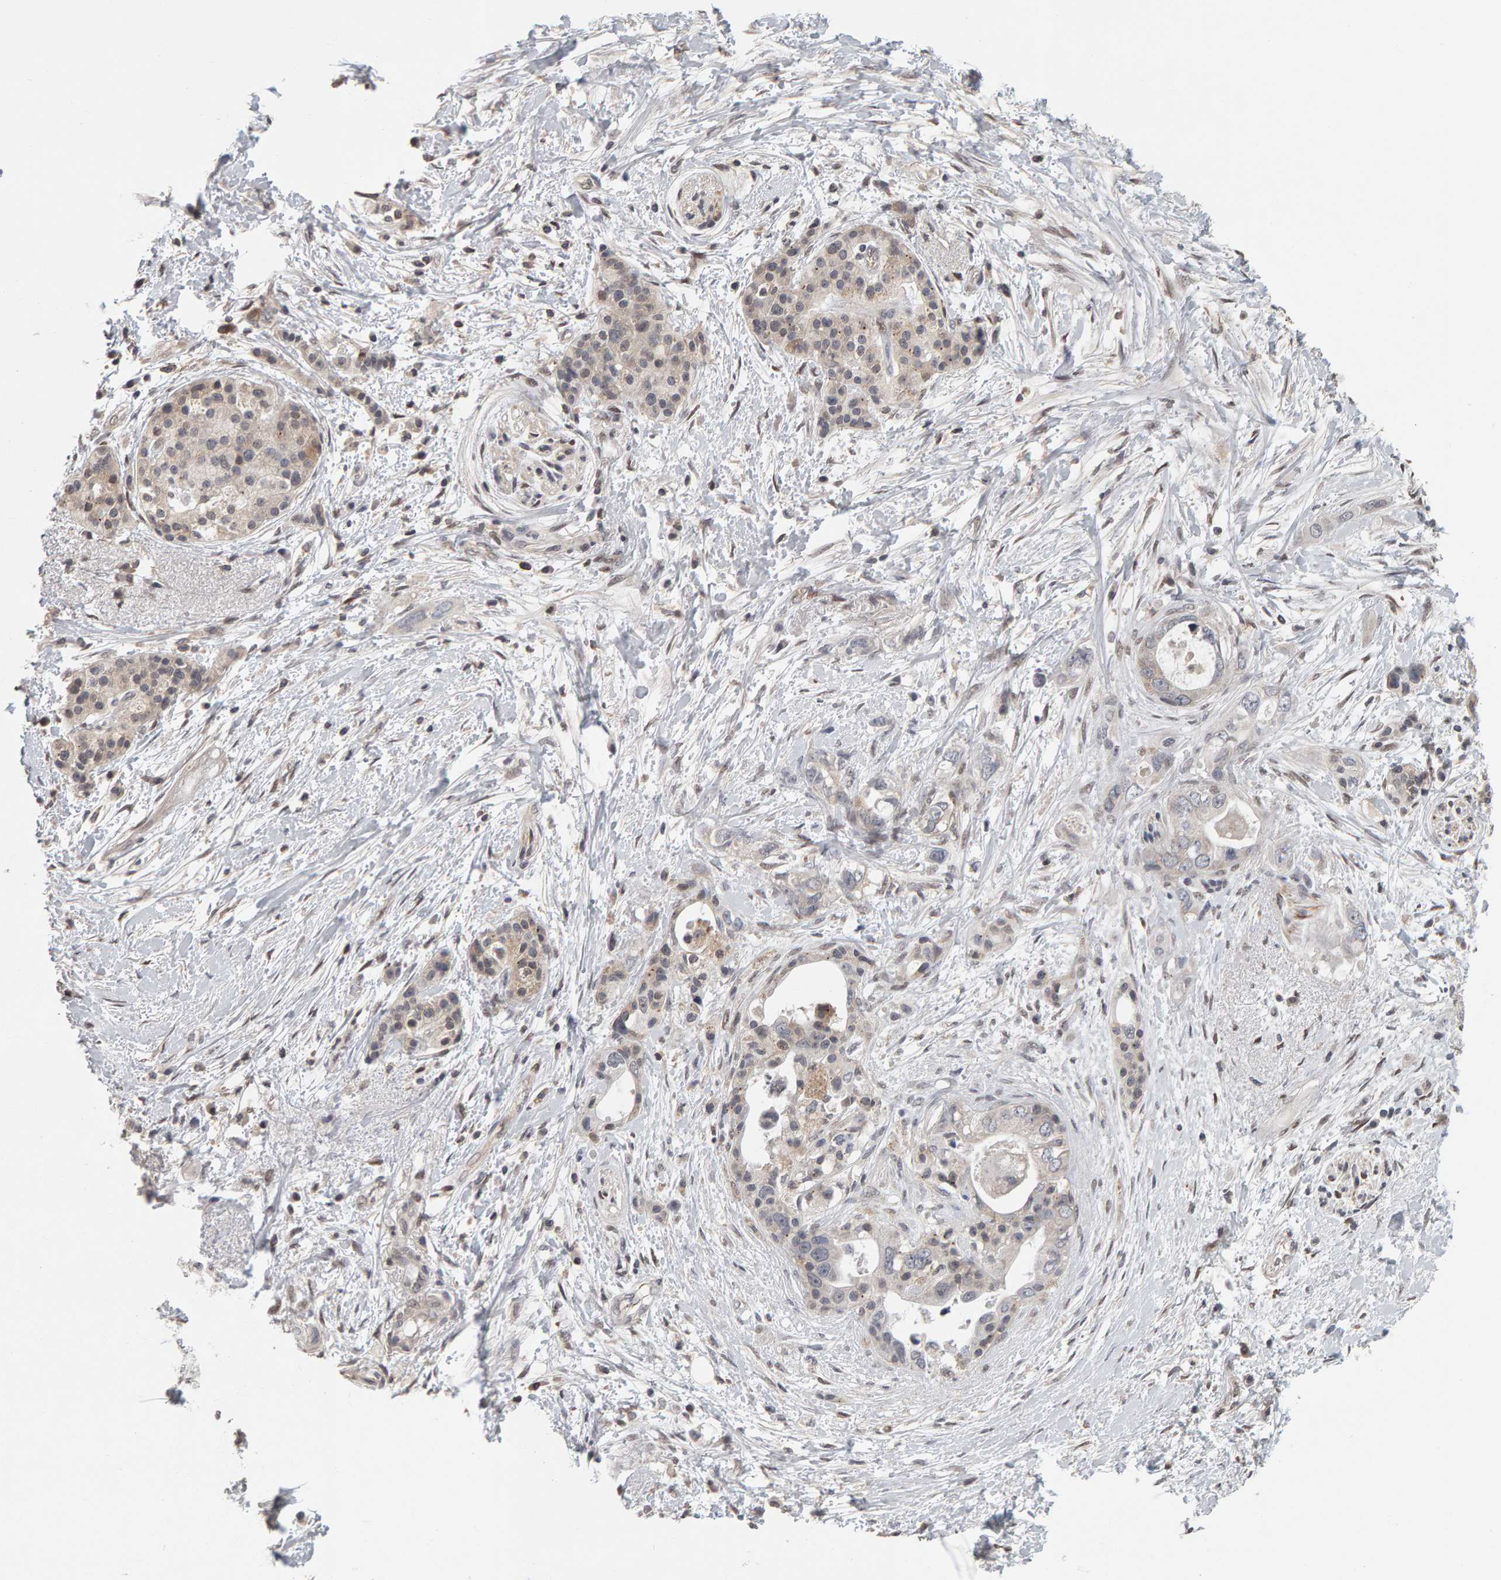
{"staining": {"intensity": "weak", "quantity": "<25%", "location": "cytoplasmic/membranous"}, "tissue": "pancreatic cancer", "cell_type": "Tumor cells", "image_type": "cancer", "snomed": [{"axis": "morphology", "description": "Adenocarcinoma, NOS"}, {"axis": "topography", "description": "Pancreas"}], "caption": "A photomicrograph of human pancreatic adenocarcinoma is negative for staining in tumor cells. Nuclei are stained in blue.", "gene": "TEFM", "patient": {"sex": "female", "age": 56}}